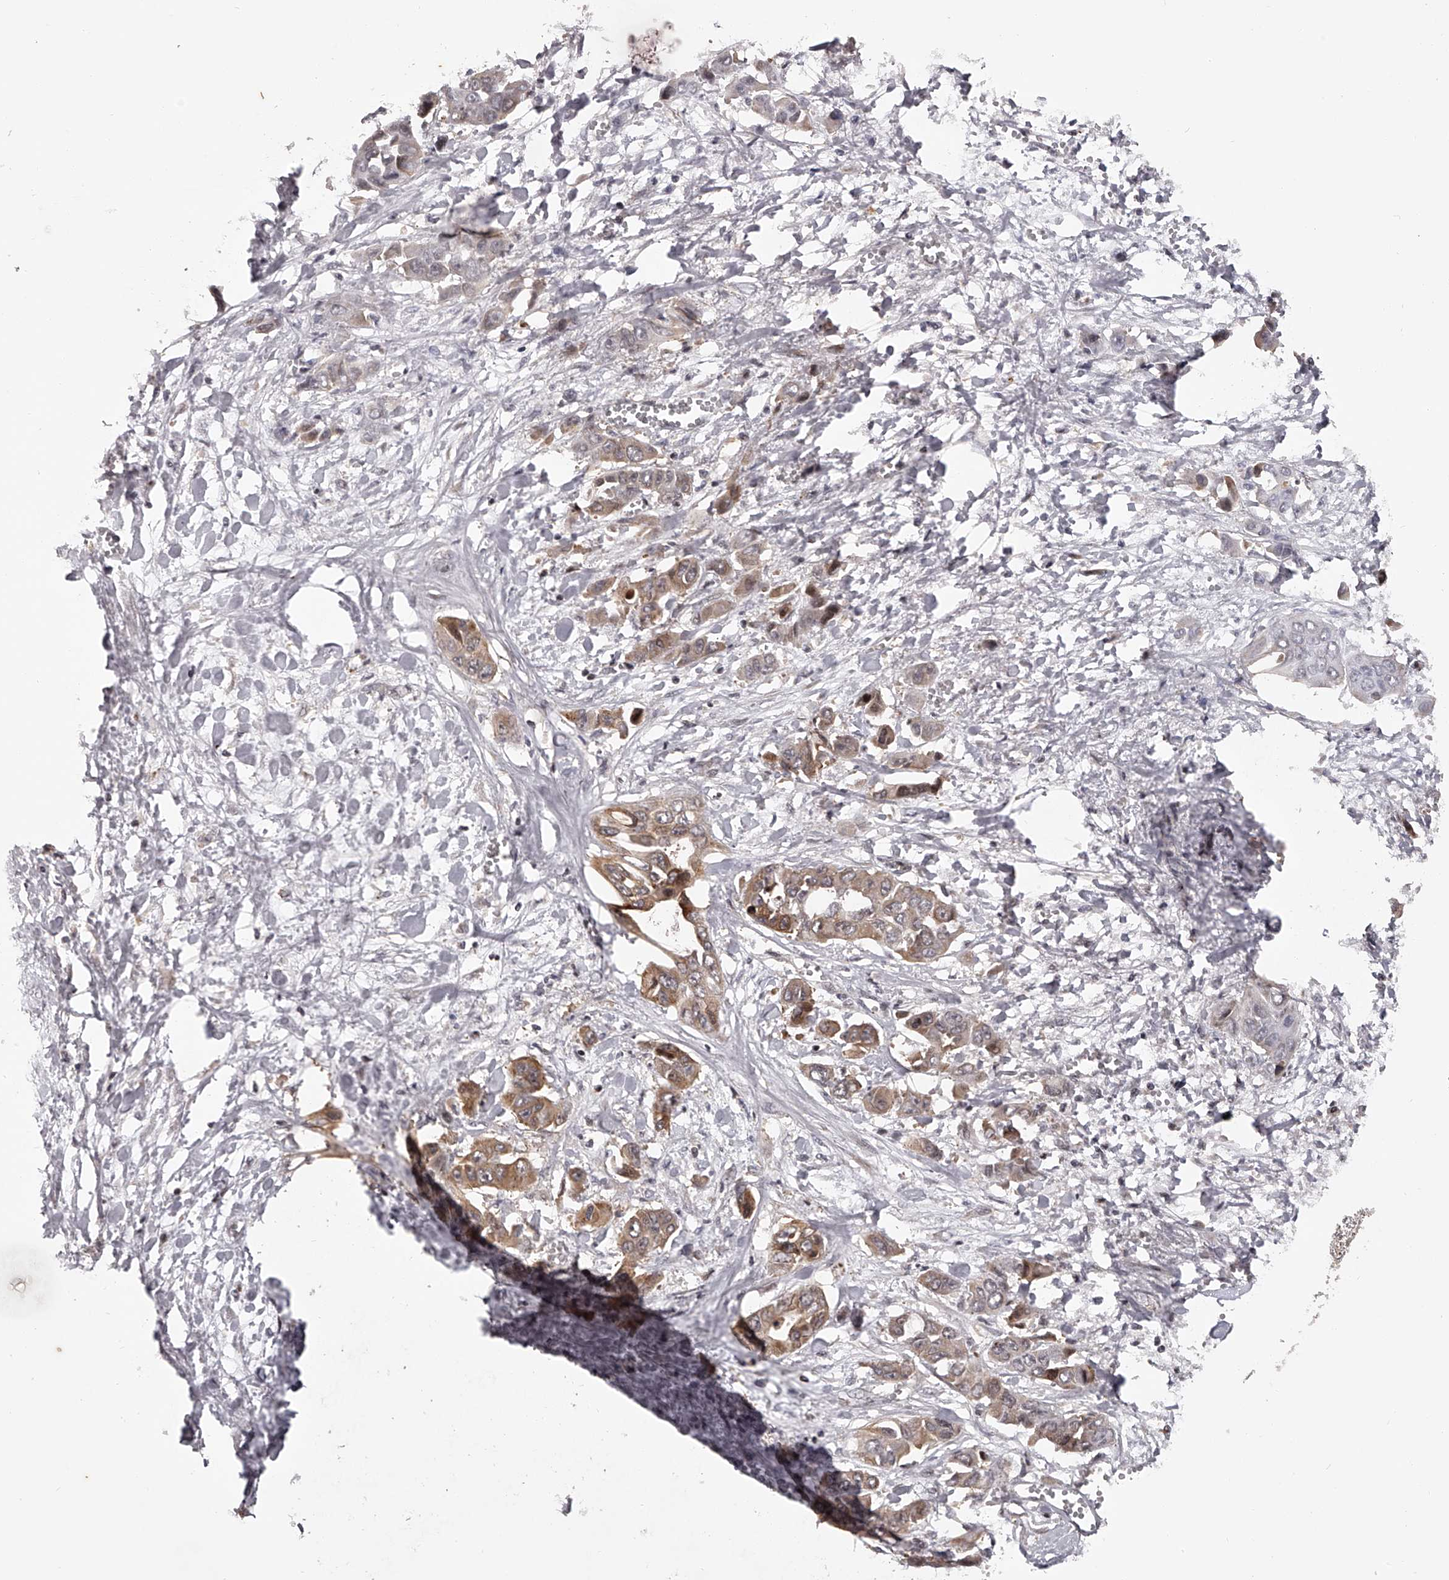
{"staining": {"intensity": "moderate", "quantity": ">75%", "location": "cytoplasmic/membranous"}, "tissue": "liver cancer", "cell_type": "Tumor cells", "image_type": "cancer", "snomed": [{"axis": "morphology", "description": "Cholangiocarcinoma"}, {"axis": "topography", "description": "Liver"}], "caption": "Moderate cytoplasmic/membranous protein positivity is present in about >75% of tumor cells in liver cholangiocarcinoma.", "gene": "PFDN2", "patient": {"sex": "female", "age": 52}}